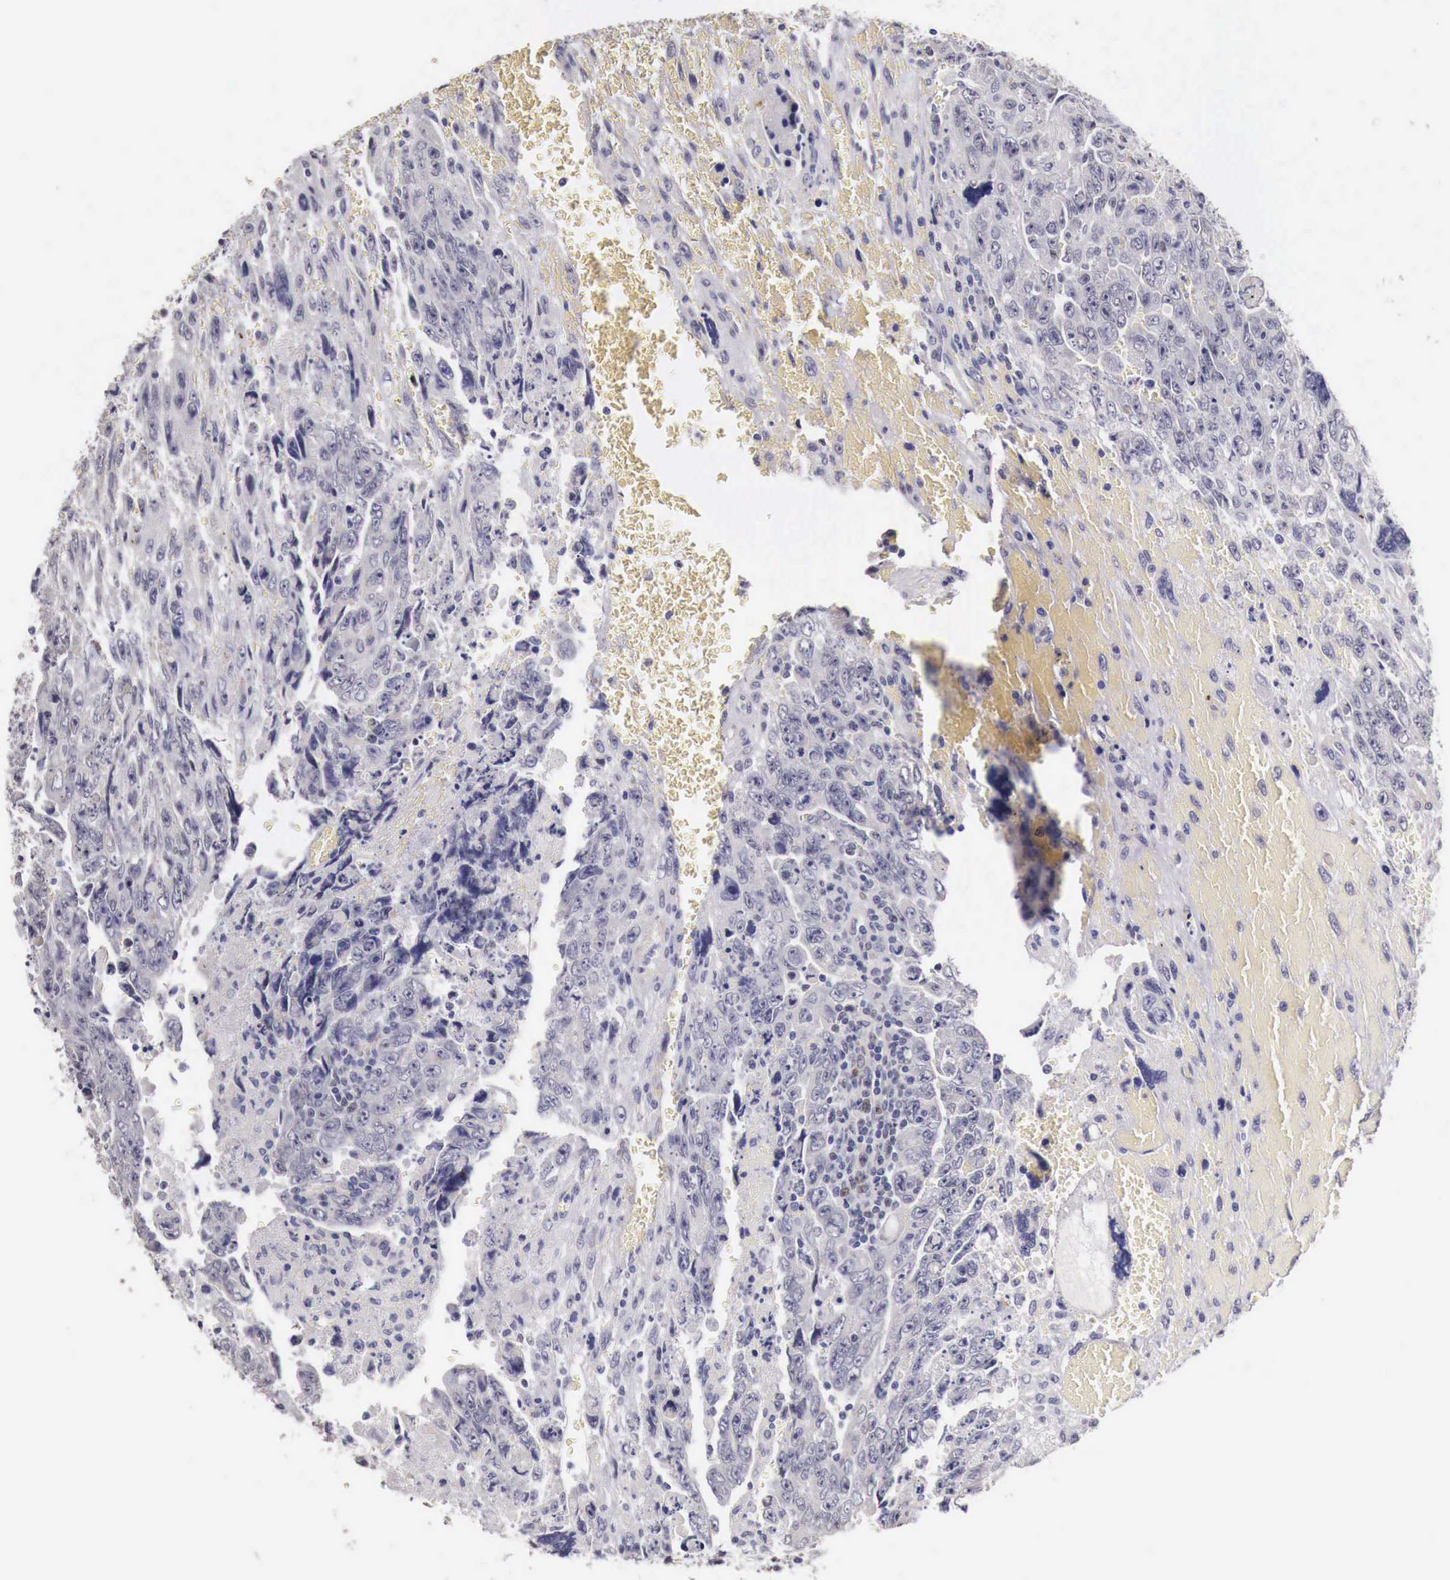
{"staining": {"intensity": "negative", "quantity": "none", "location": "none"}, "tissue": "testis cancer", "cell_type": "Tumor cells", "image_type": "cancer", "snomed": [{"axis": "morphology", "description": "Carcinoma, Embryonal, NOS"}, {"axis": "topography", "description": "Testis"}], "caption": "Tumor cells show no significant protein positivity in testis cancer (embryonal carcinoma).", "gene": "ENOX2", "patient": {"sex": "male", "age": 28}}